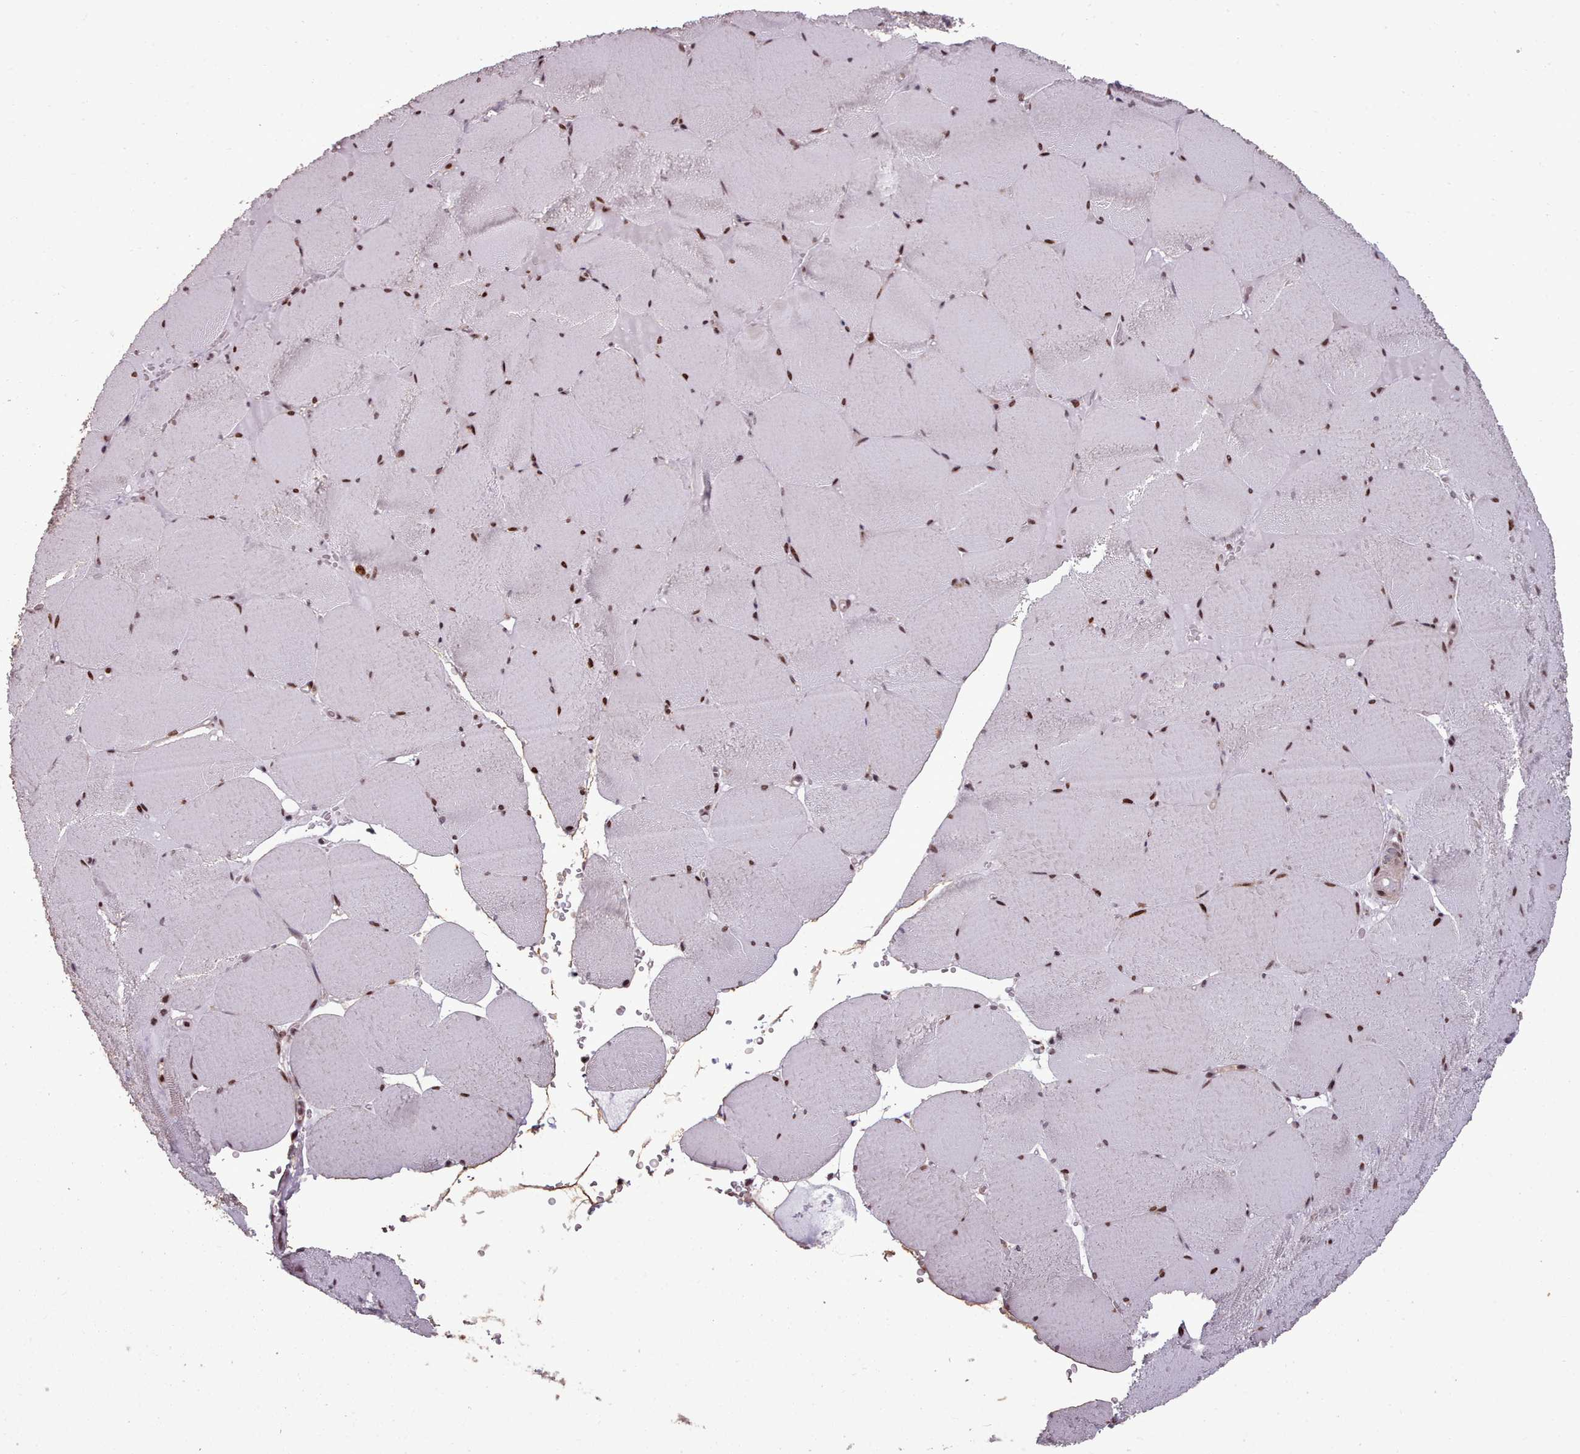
{"staining": {"intensity": "moderate", "quantity": "25%-75%", "location": "nuclear"}, "tissue": "skeletal muscle", "cell_type": "Myocytes", "image_type": "normal", "snomed": [{"axis": "morphology", "description": "Normal tissue, NOS"}, {"axis": "topography", "description": "Skeletal muscle"}, {"axis": "topography", "description": "Head-Neck"}], "caption": "Immunohistochemical staining of normal human skeletal muscle displays 25%-75% levels of moderate nuclear protein expression in approximately 25%-75% of myocytes. Using DAB (3,3'-diaminobenzidine) (brown) and hematoxylin (blue) stains, captured at high magnification using brightfield microscopy.", "gene": "ENSA", "patient": {"sex": "male", "age": 66}}